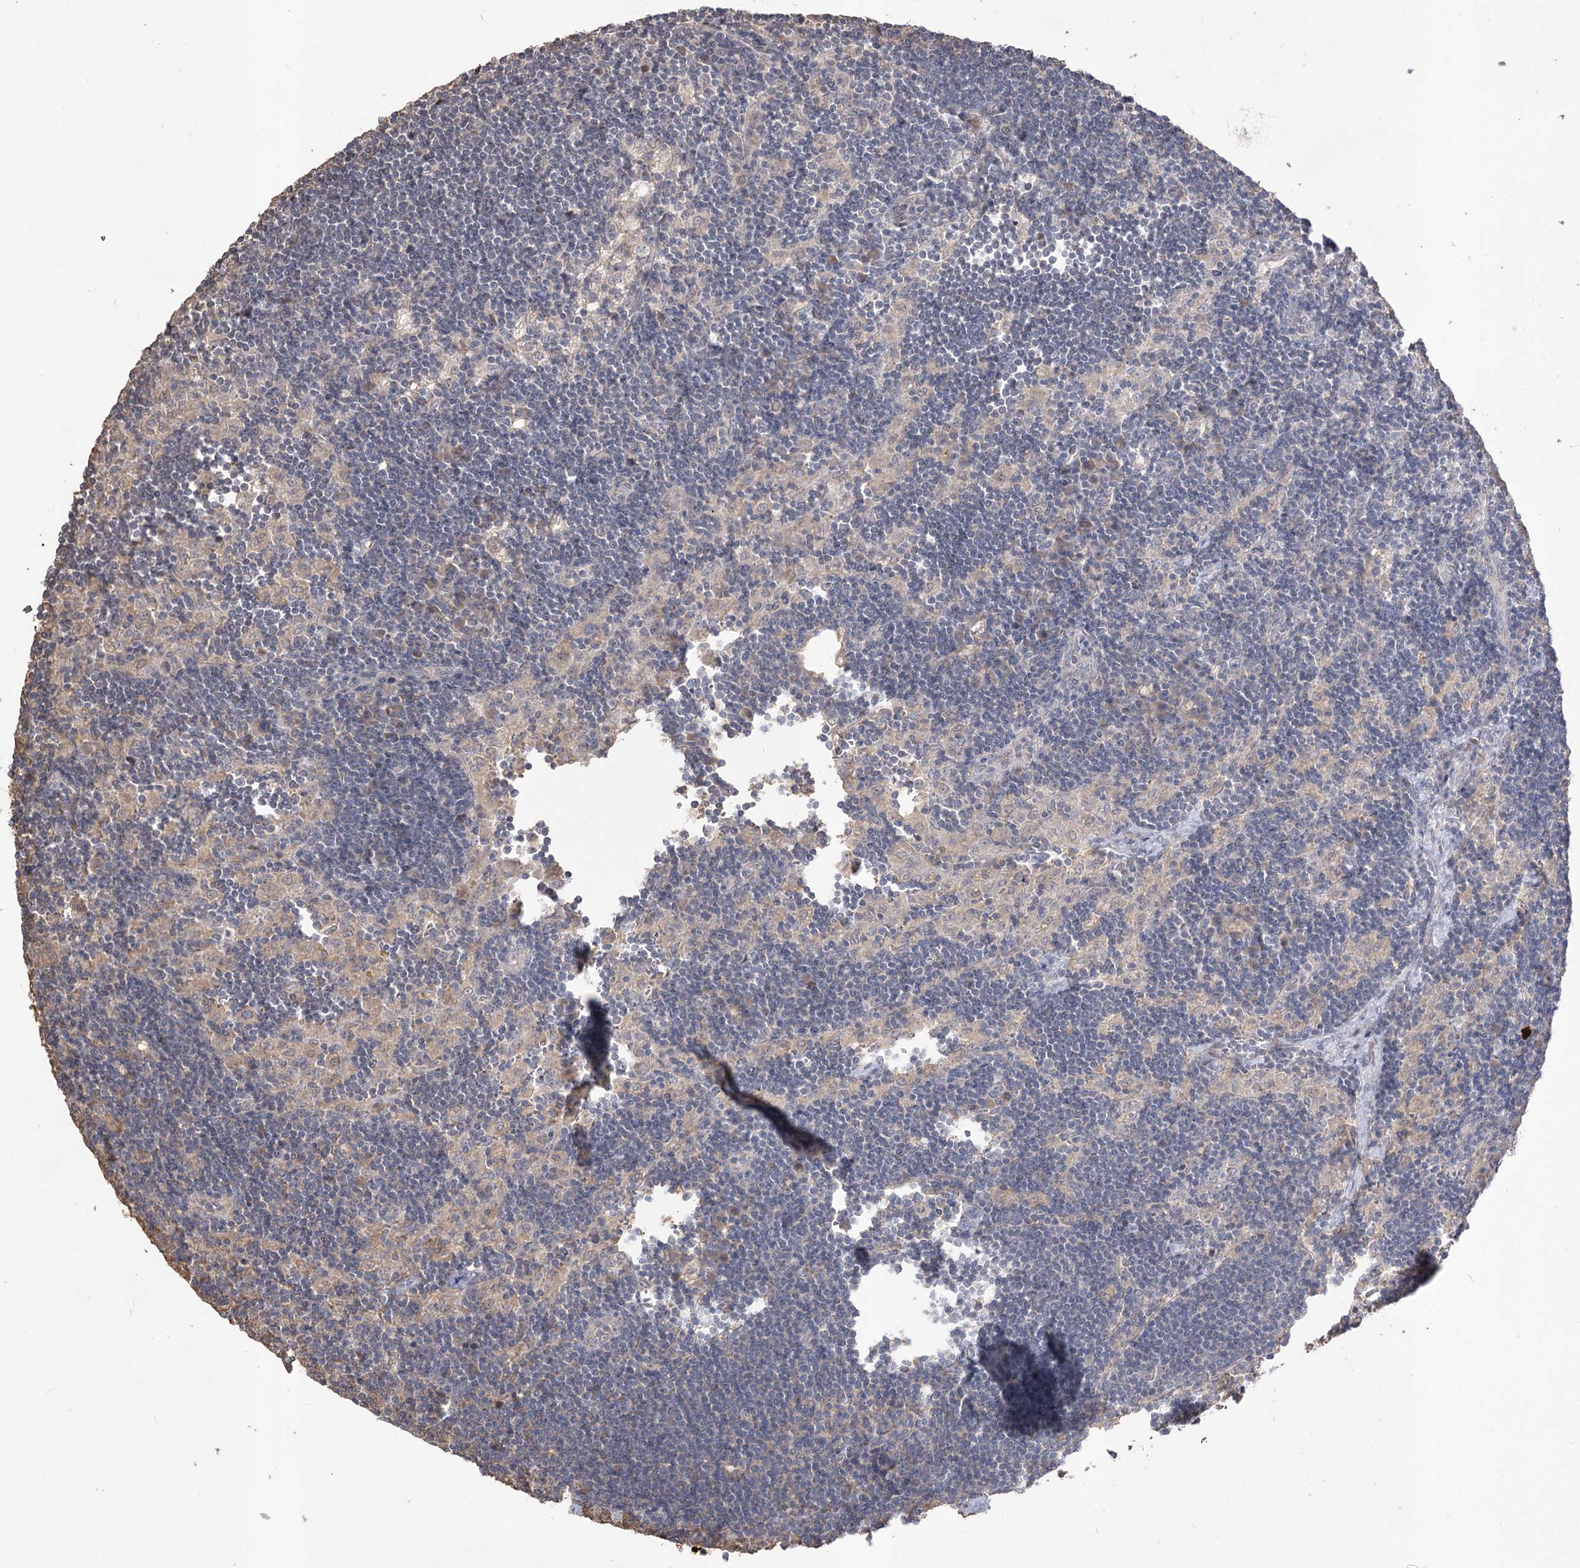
{"staining": {"intensity": "negative", "quantity": "none", "location": "none"}, "tissue": "lymph node", "cell_type": "Germinal center cells", "image_type": "normal", "snomed": [{"axis": "morphology", "description": "Normal tissue, NOS"}, {"axis": "topography", "description": "Lymph node"}], "caption": "Lymph node was stained to show a protein in brown. There is no significant staining in germinal center cells. (Stains: DAB (3,3'-diaminobenzidine) IHC with hematoxylin counter stain, Microscopy: brightfield microscopy at high magnification).", "gene": "R3HDM2", "patient": {"sex": "male", "age": 24}}